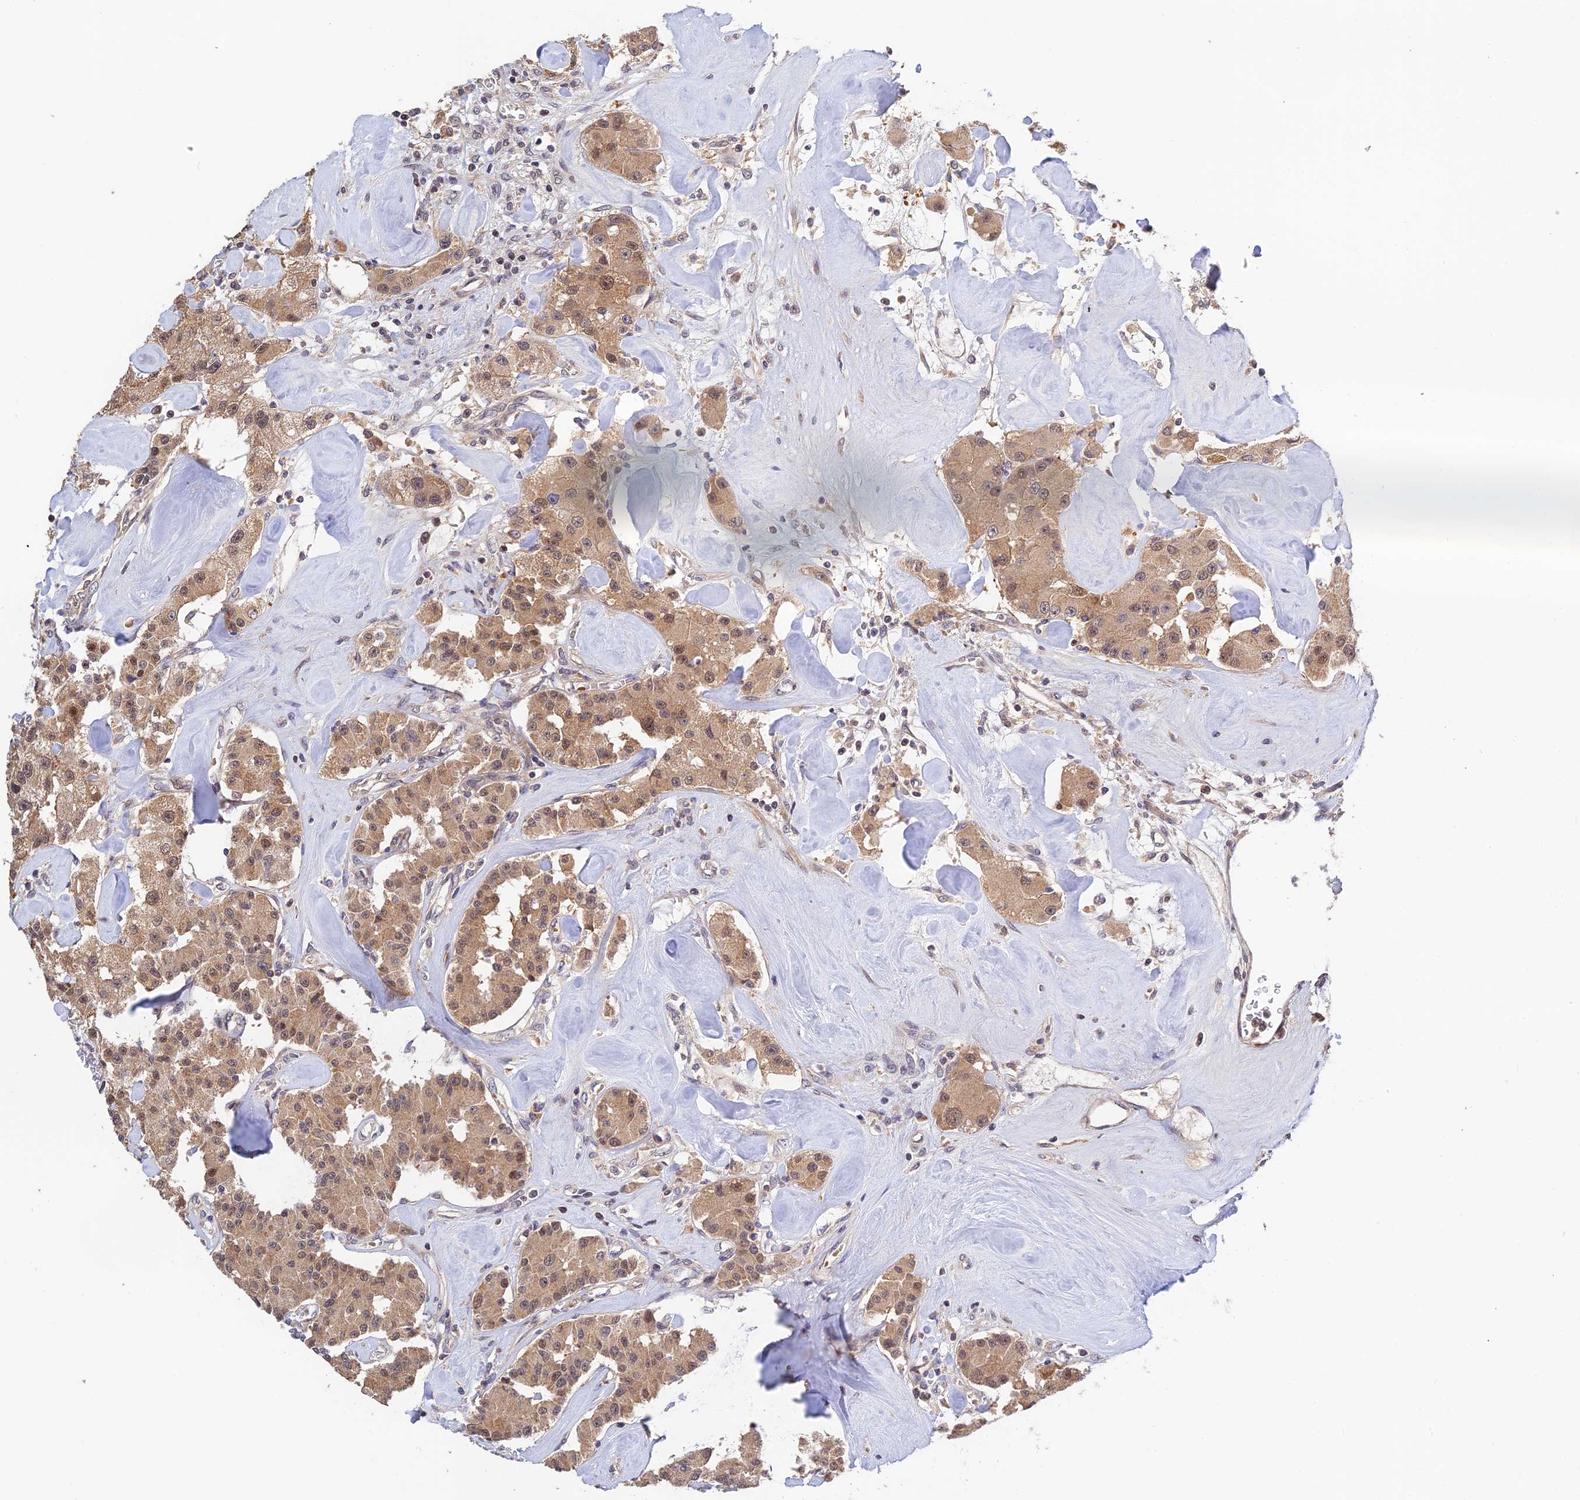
{"staining": {"intensity": "moderate", "quantity": ">75%", "location": "cytoplasmic/membranous,nuclear"}, "tissue": "carcinoid", "cell_type": "Tumor cells", "image_type": "cancer", "snomed": [{"axis": "morphology", "description": "Carcinoid, malignant, NOS"}, {"axis": "topography", "description": "Pancreas"}], "caption": "DAB immunohistochemical staining of carcinoid (malignant) demonstrates moderate cytoplasmic/membranous and nuclear protein positivity in about >75% of tumor cells.", "gene": "CWH43", "patient": {"sex": "male", "age": 41}}